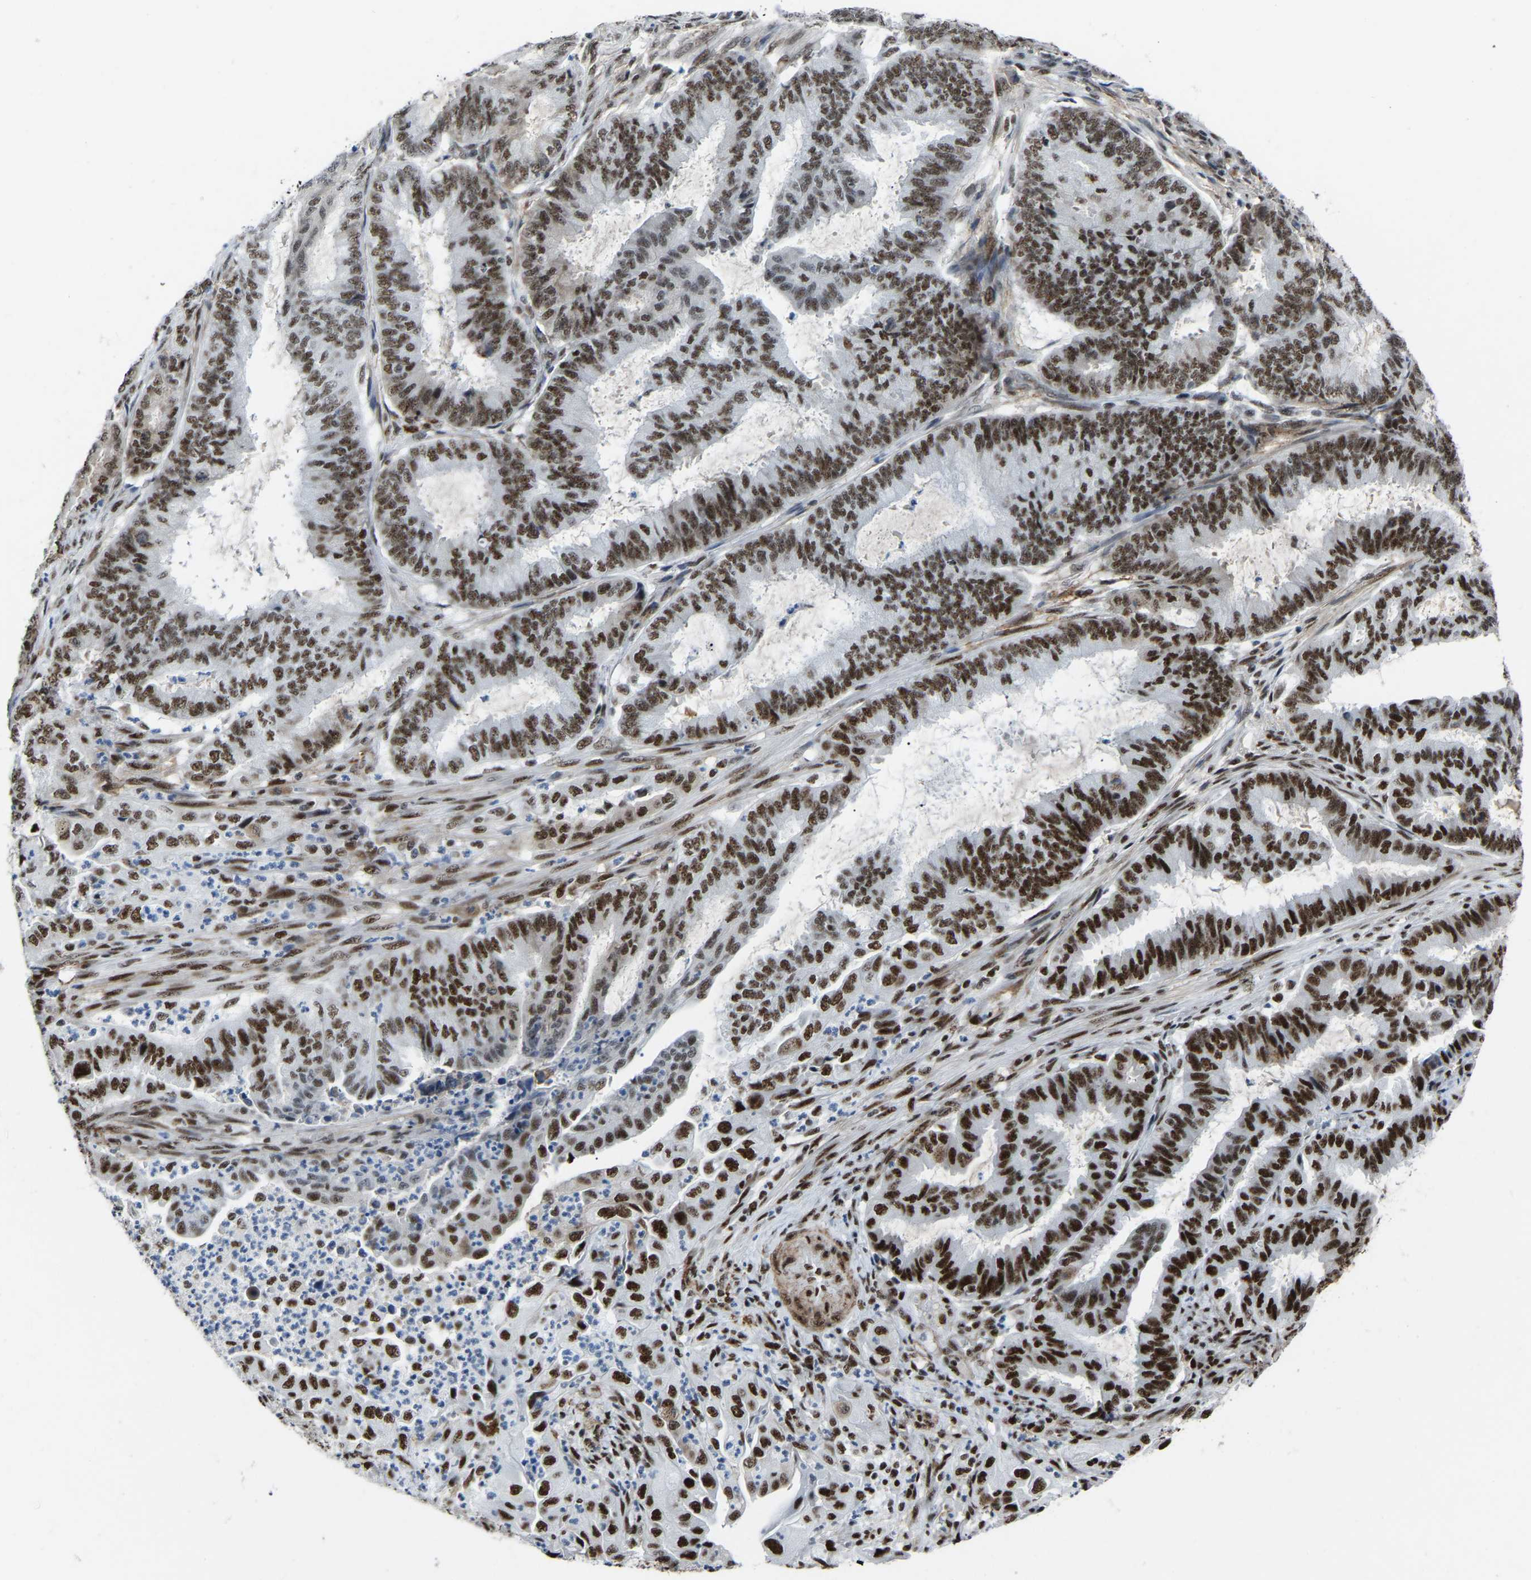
{"staining": {"intensity": "strong", "quantity": ">75%", "location": "nuclear"}, "tissue": "endometrial cancer", "cell_type": "Tumor cells", "image_type": "cancer", "snomed": [{"axis": "morphology", "description": "Adenocarcinoma, NOS"}, {"axis": "topography", "description": "Endometrium"}], "caption": "Endometrial adenocarcinoma tissue reveals strong nuclear staining in about >75% of tumor cells", "gene": "DDX5", "patient": {"sex": "female", "age": 51}}